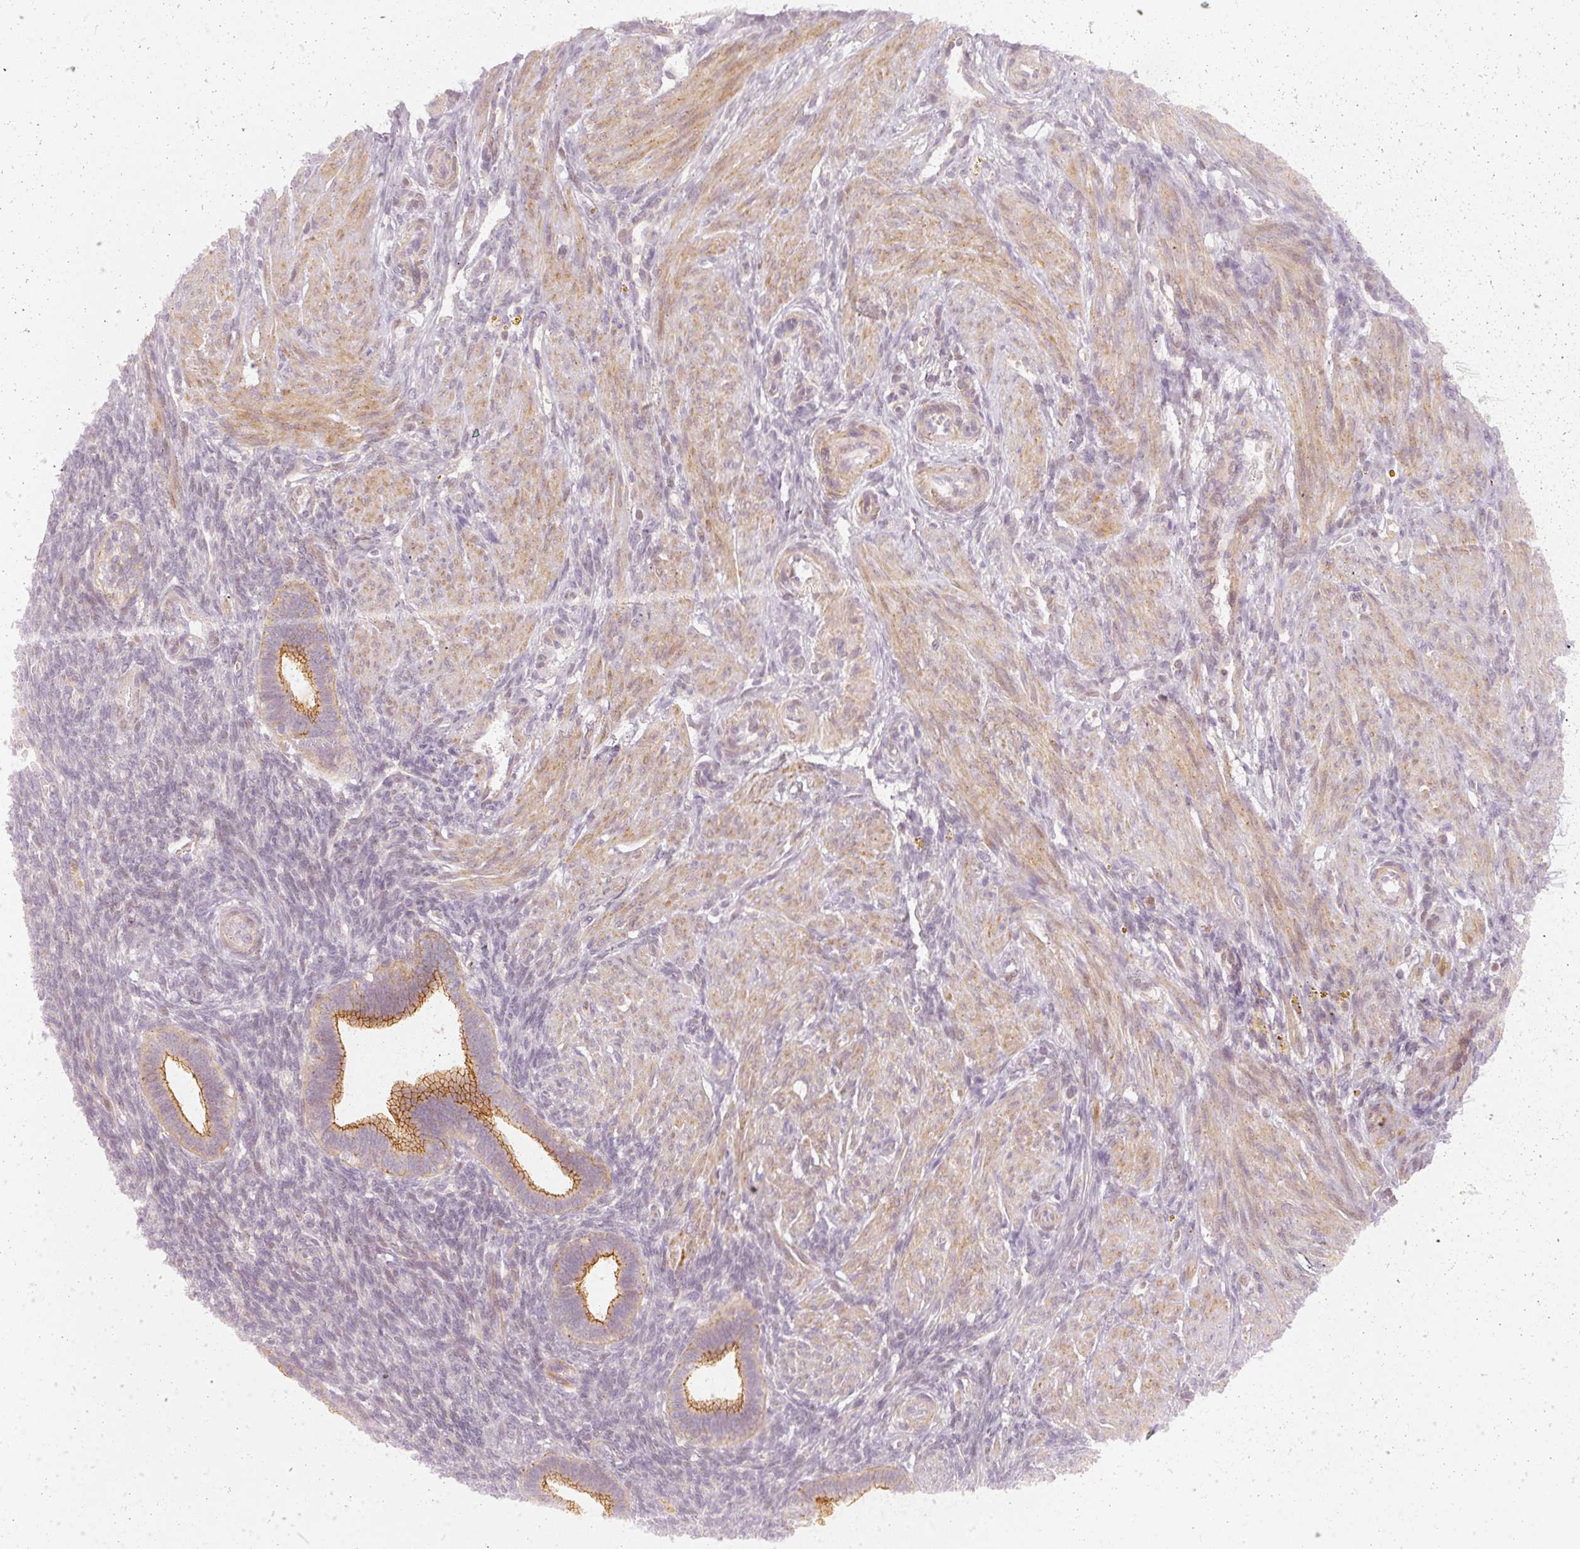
{"staining": {"intensity": "negative", "quantity": "none", "location": "none"}, "tissue": "endometrium", "cell_type": "Cells in endometrial stroma", "image_type": "normal", "snomed": [{"axis": "morphology", "description": "Normal tissue, NOS"}, {"axis": "topography", "description": "Endometrium"}], "caption": "Endometrium was stained to show a protein in brown. There is no significant positivity in cells in endometrial stroma. (Immunohistochemistry (ihc), brightfield microscopy, high magnification).", "gene": "DAPP1", "patient": {"sex": "female", "age": 34}}